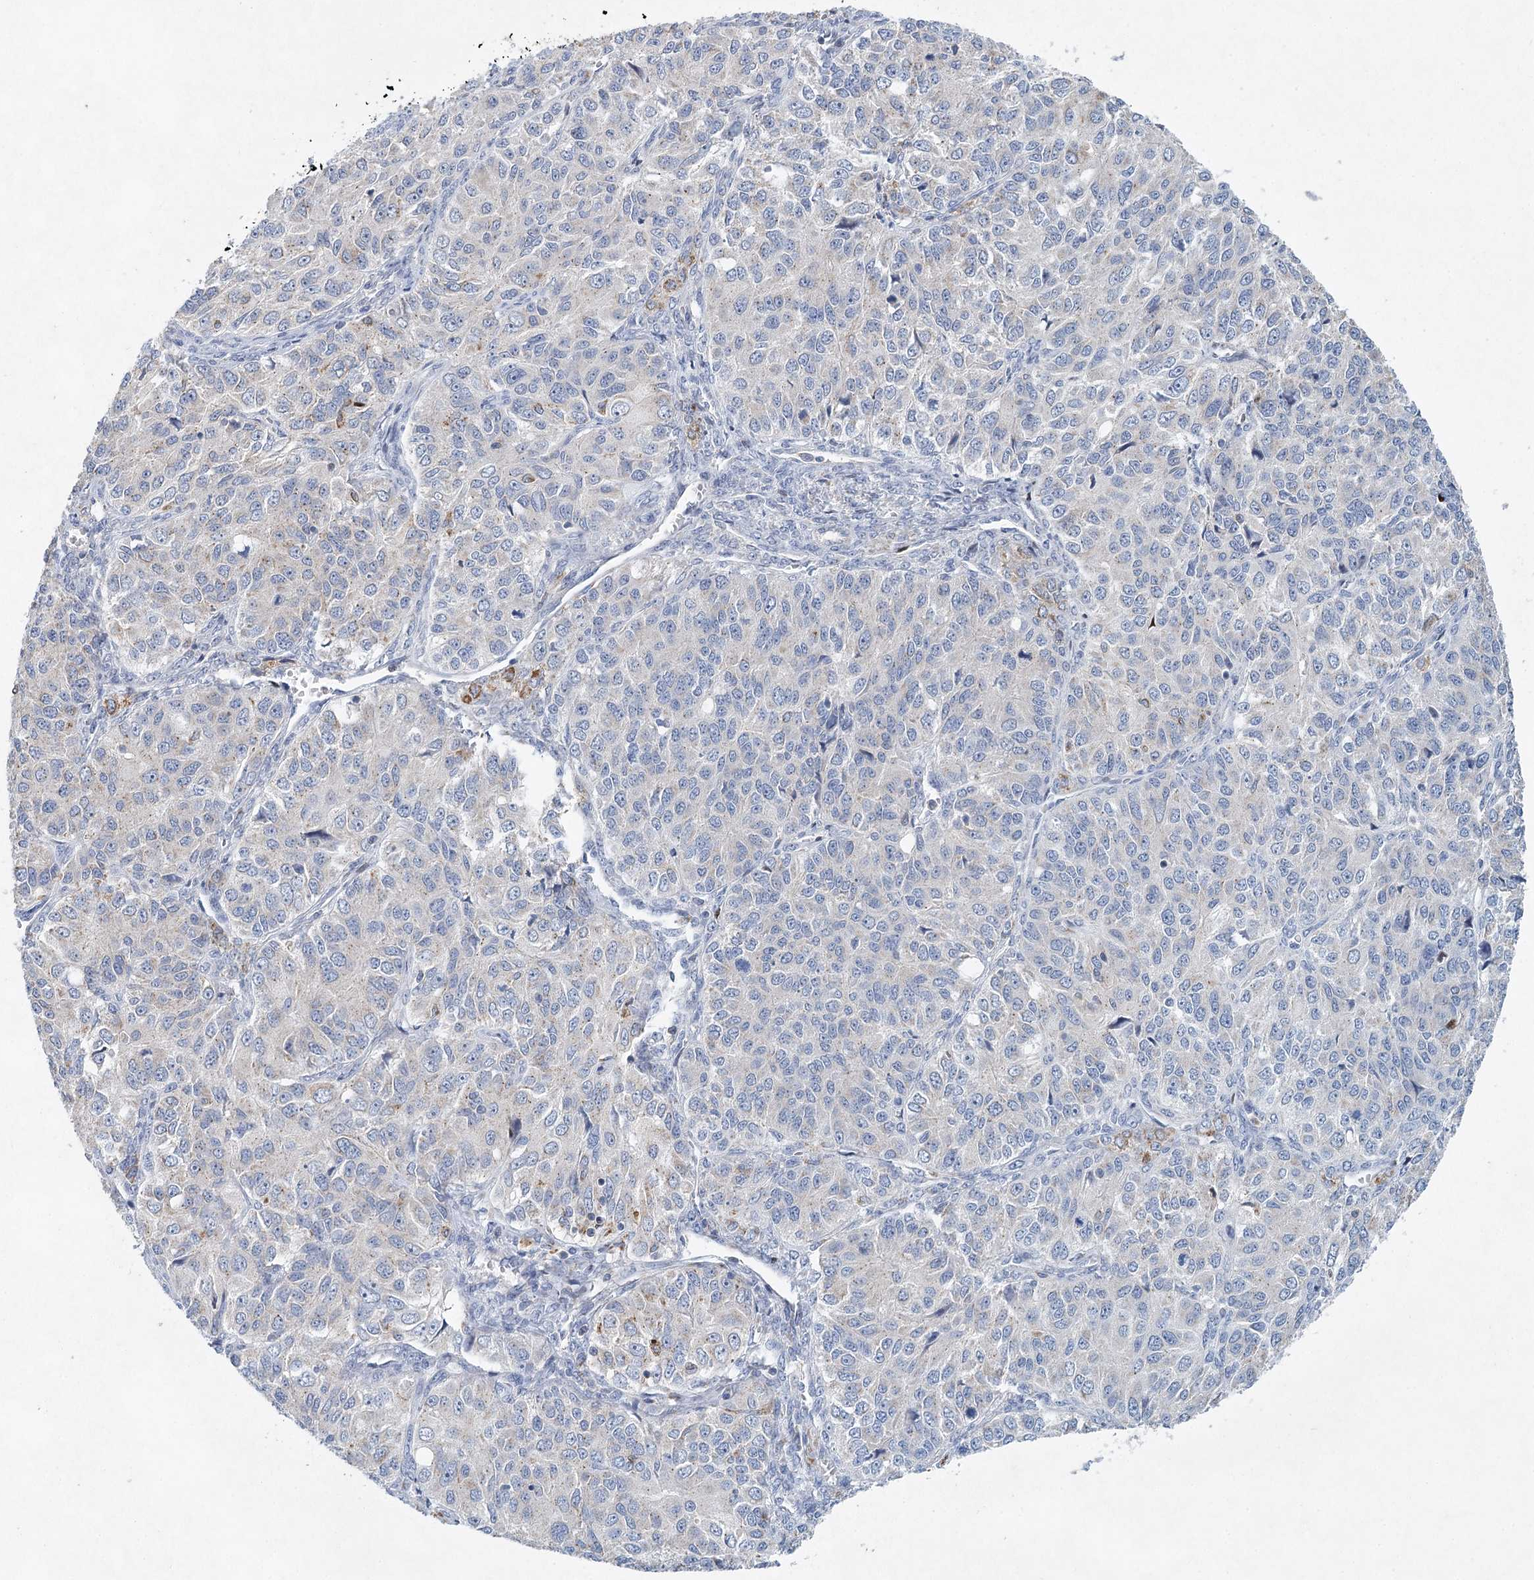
{"staining": {"intensity": "negative", "quantity": "none", "location": "none"}, "tissue": "ovarian cancer", "cell_type": "Tumor cells", "image_type": "cancer", "snomed": [{"axis": "morphology", "description": "Carcinoma, endometroid"}, {"axis": "topography", "description": "Ovary"}], "caption": "High magnification brightfield microscopy of ovarian endometroid carcinoma stained with DAB (3,3'-diaminobenzidine) (brown) and counterstained with hematoxylin (blue): tumor cells show no significant staining.", "gene": "XPO6", "patient": {"sex": "female", "age": 51}}